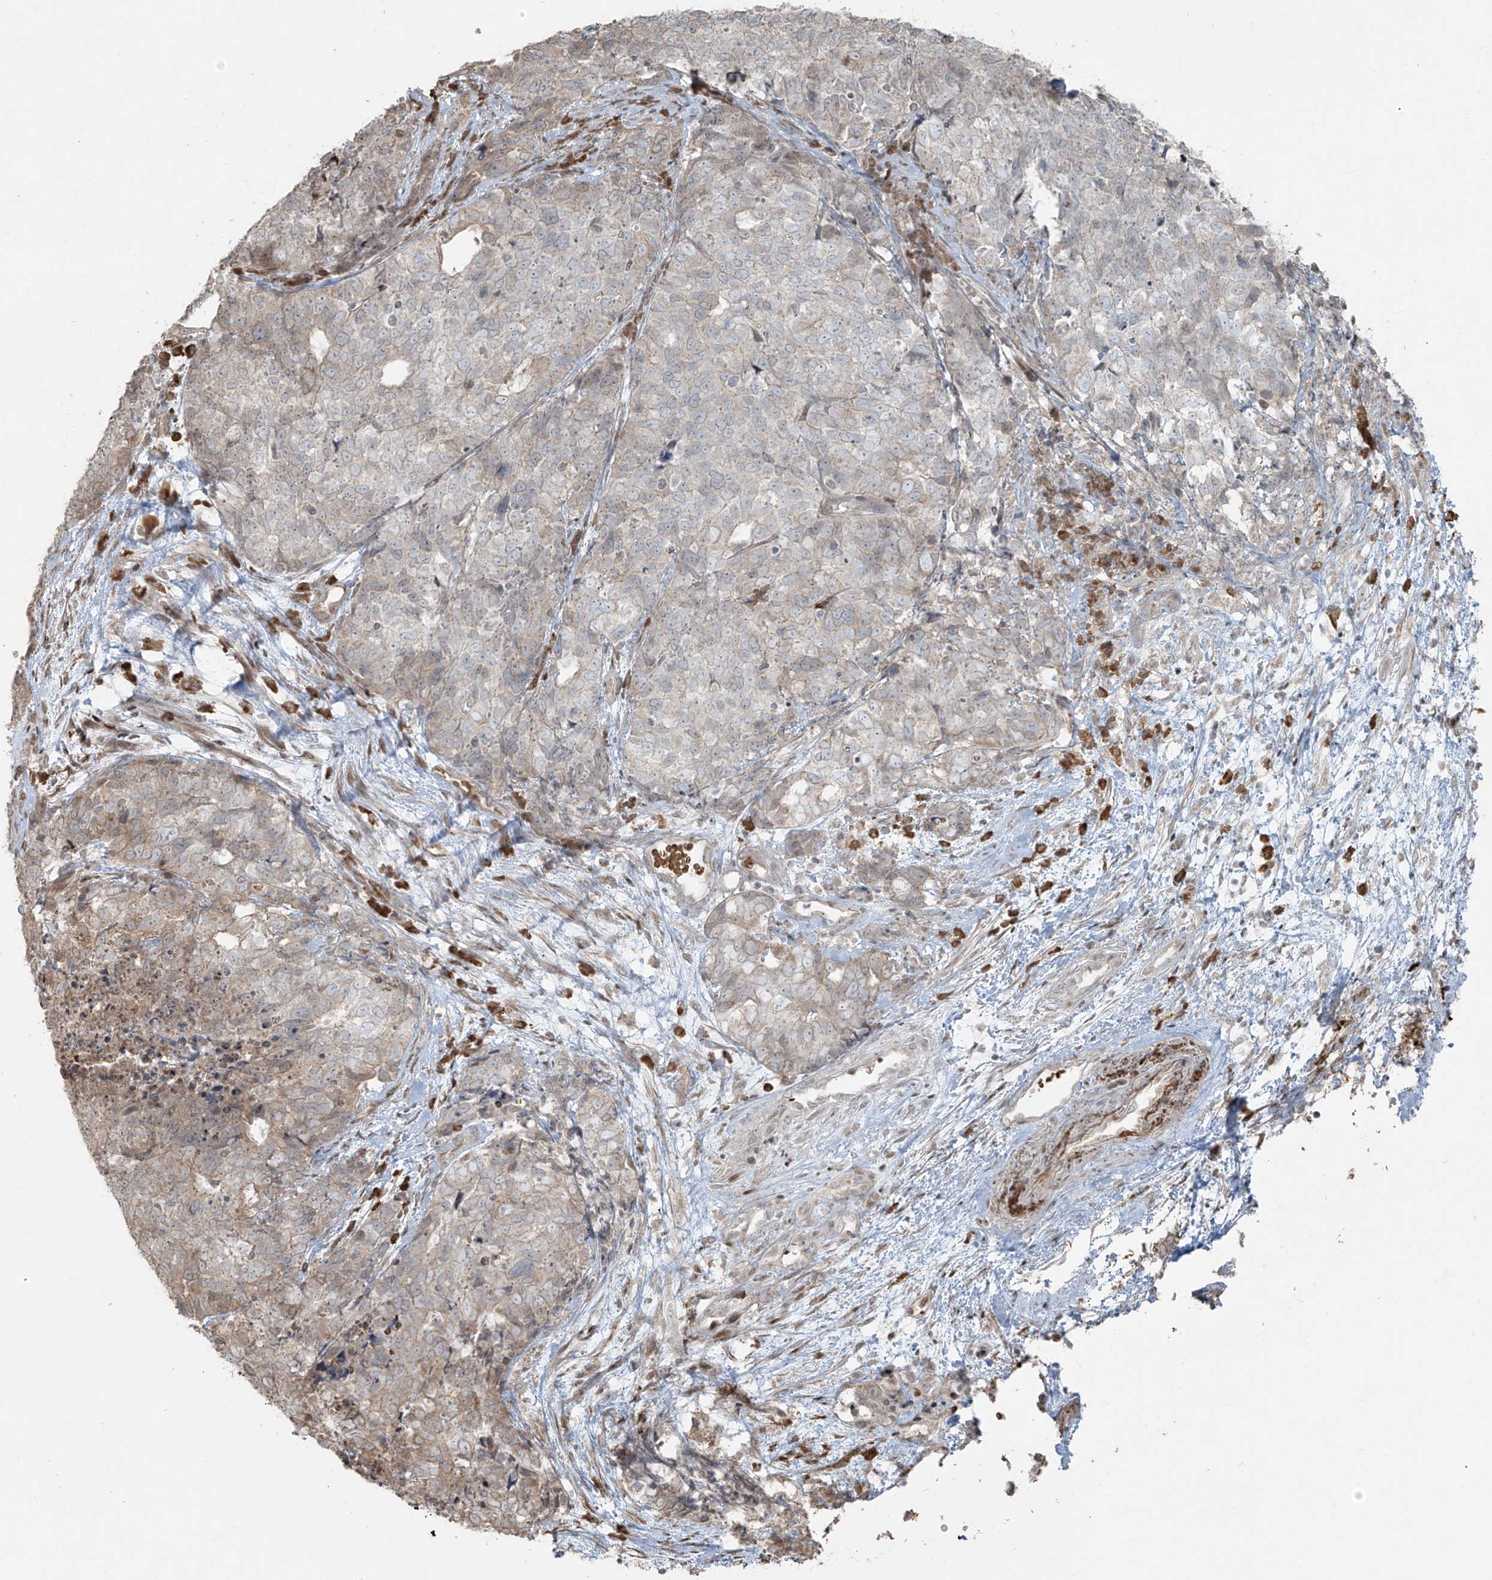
{"staining": {"intensity": "negative", "quantity": "none", "location": "none"}, "tissue": "cervical cancer", "cell_type": "Tumor cells", "image_type": "cancer", "snomed": [{"axis": "morphology", "description": "Squamous cell carcinoma, NOS"}, {"axis": "topography", "description": "Cervix"}], "caption": "Tumor cells are negative for protein expression in human cervical cancer. The staining is performed using DAB brown chromogen with nuclei counter-stained in using hematoxylin.", "gene": "TTC22", "patient": {"sex": "female", "age": 63}}